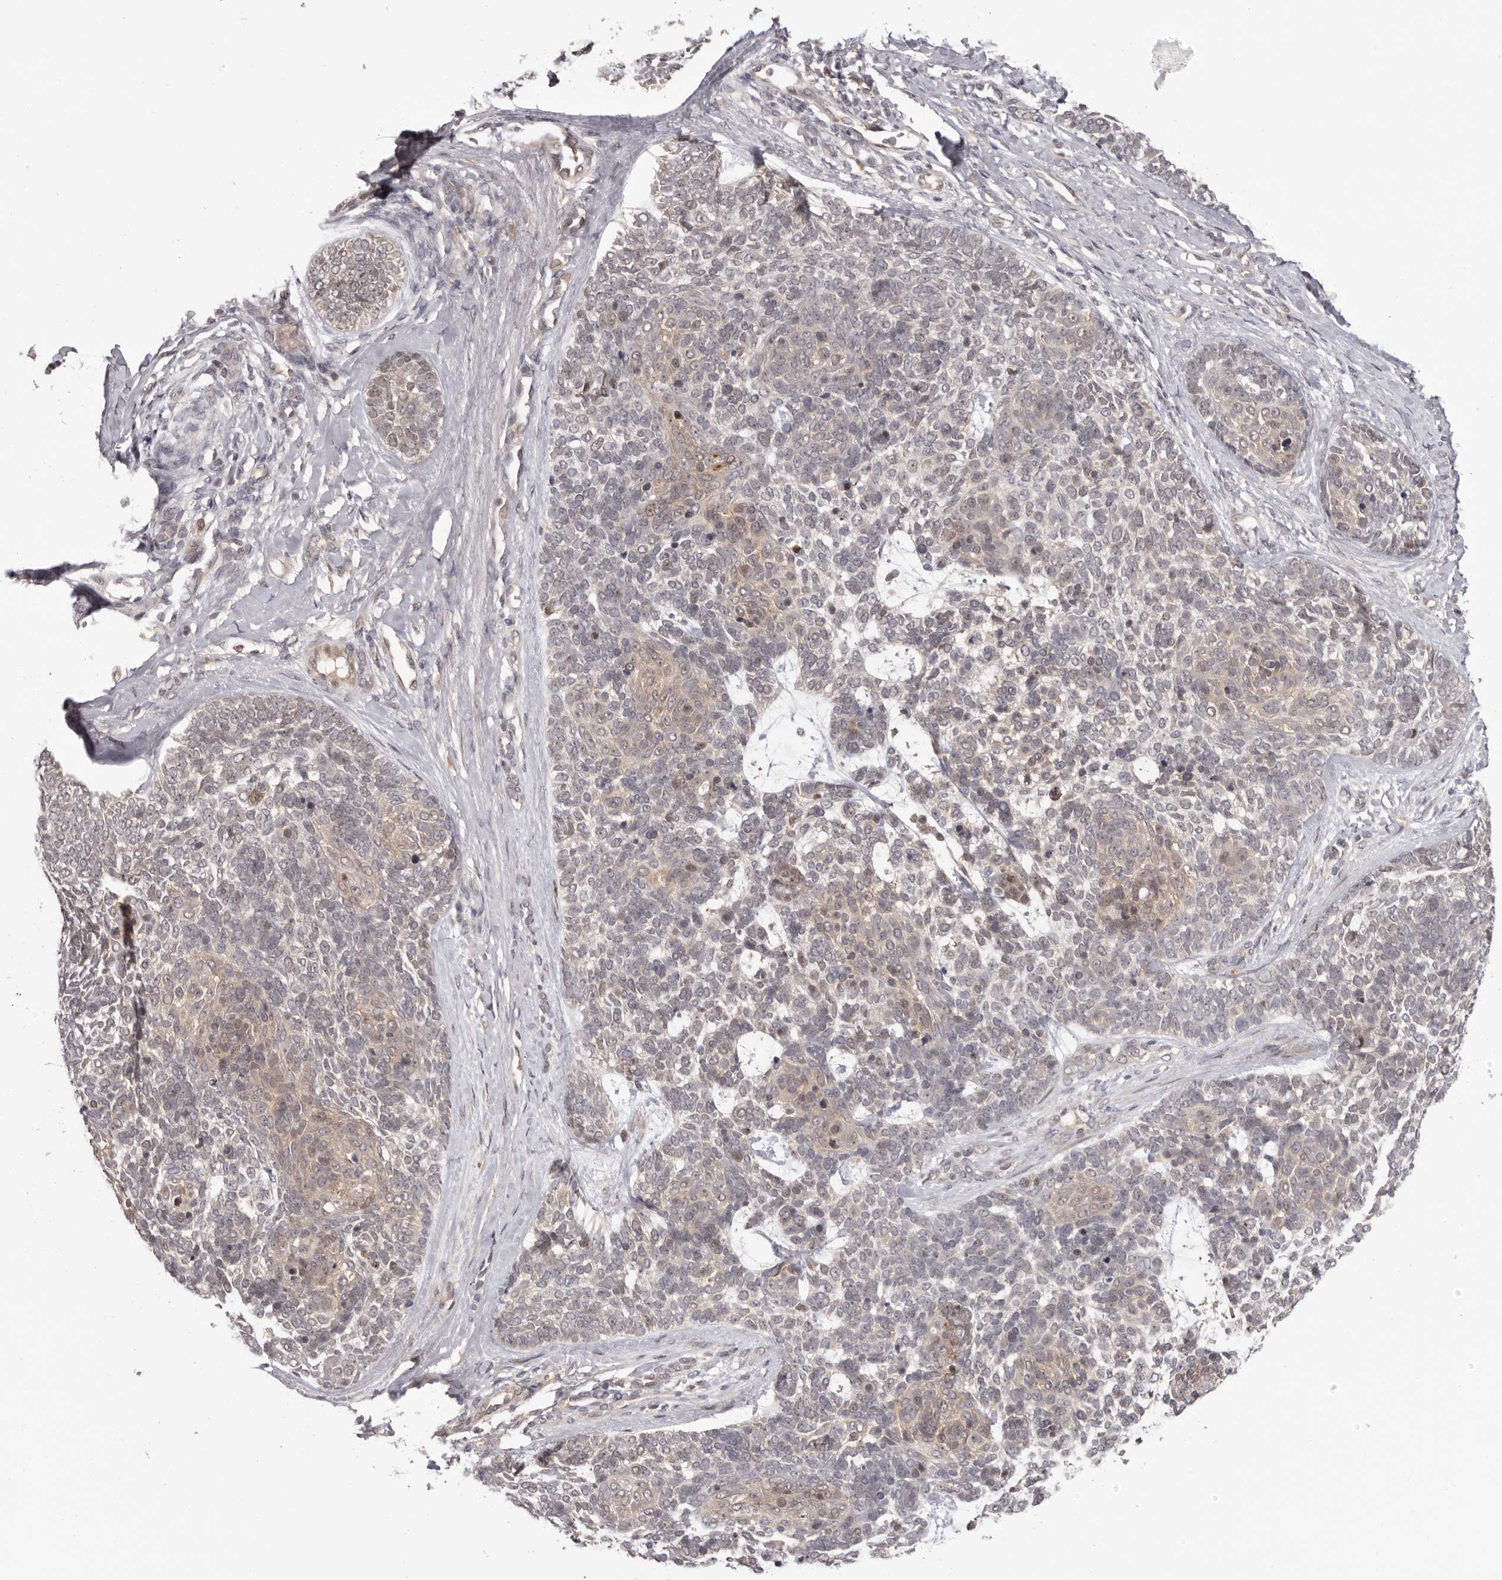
{"staining": {"intensity": "negative", "quantity": "none", "location": "none"}, "tissue": "skin cancer", "cell_type": "Tumor cells", "image_type": "cancer", "snomed": [{"axis": "morphology", "description": "Basal cell carcinoma"}, {"axis": "topography", "description": "Skin"}], "caption": "Tumor cells are negative for protein expression in human skin cancer (basal cell carcinoma).", "gene": "TBX5", "patient": {"sex": "female", "age": 81}}